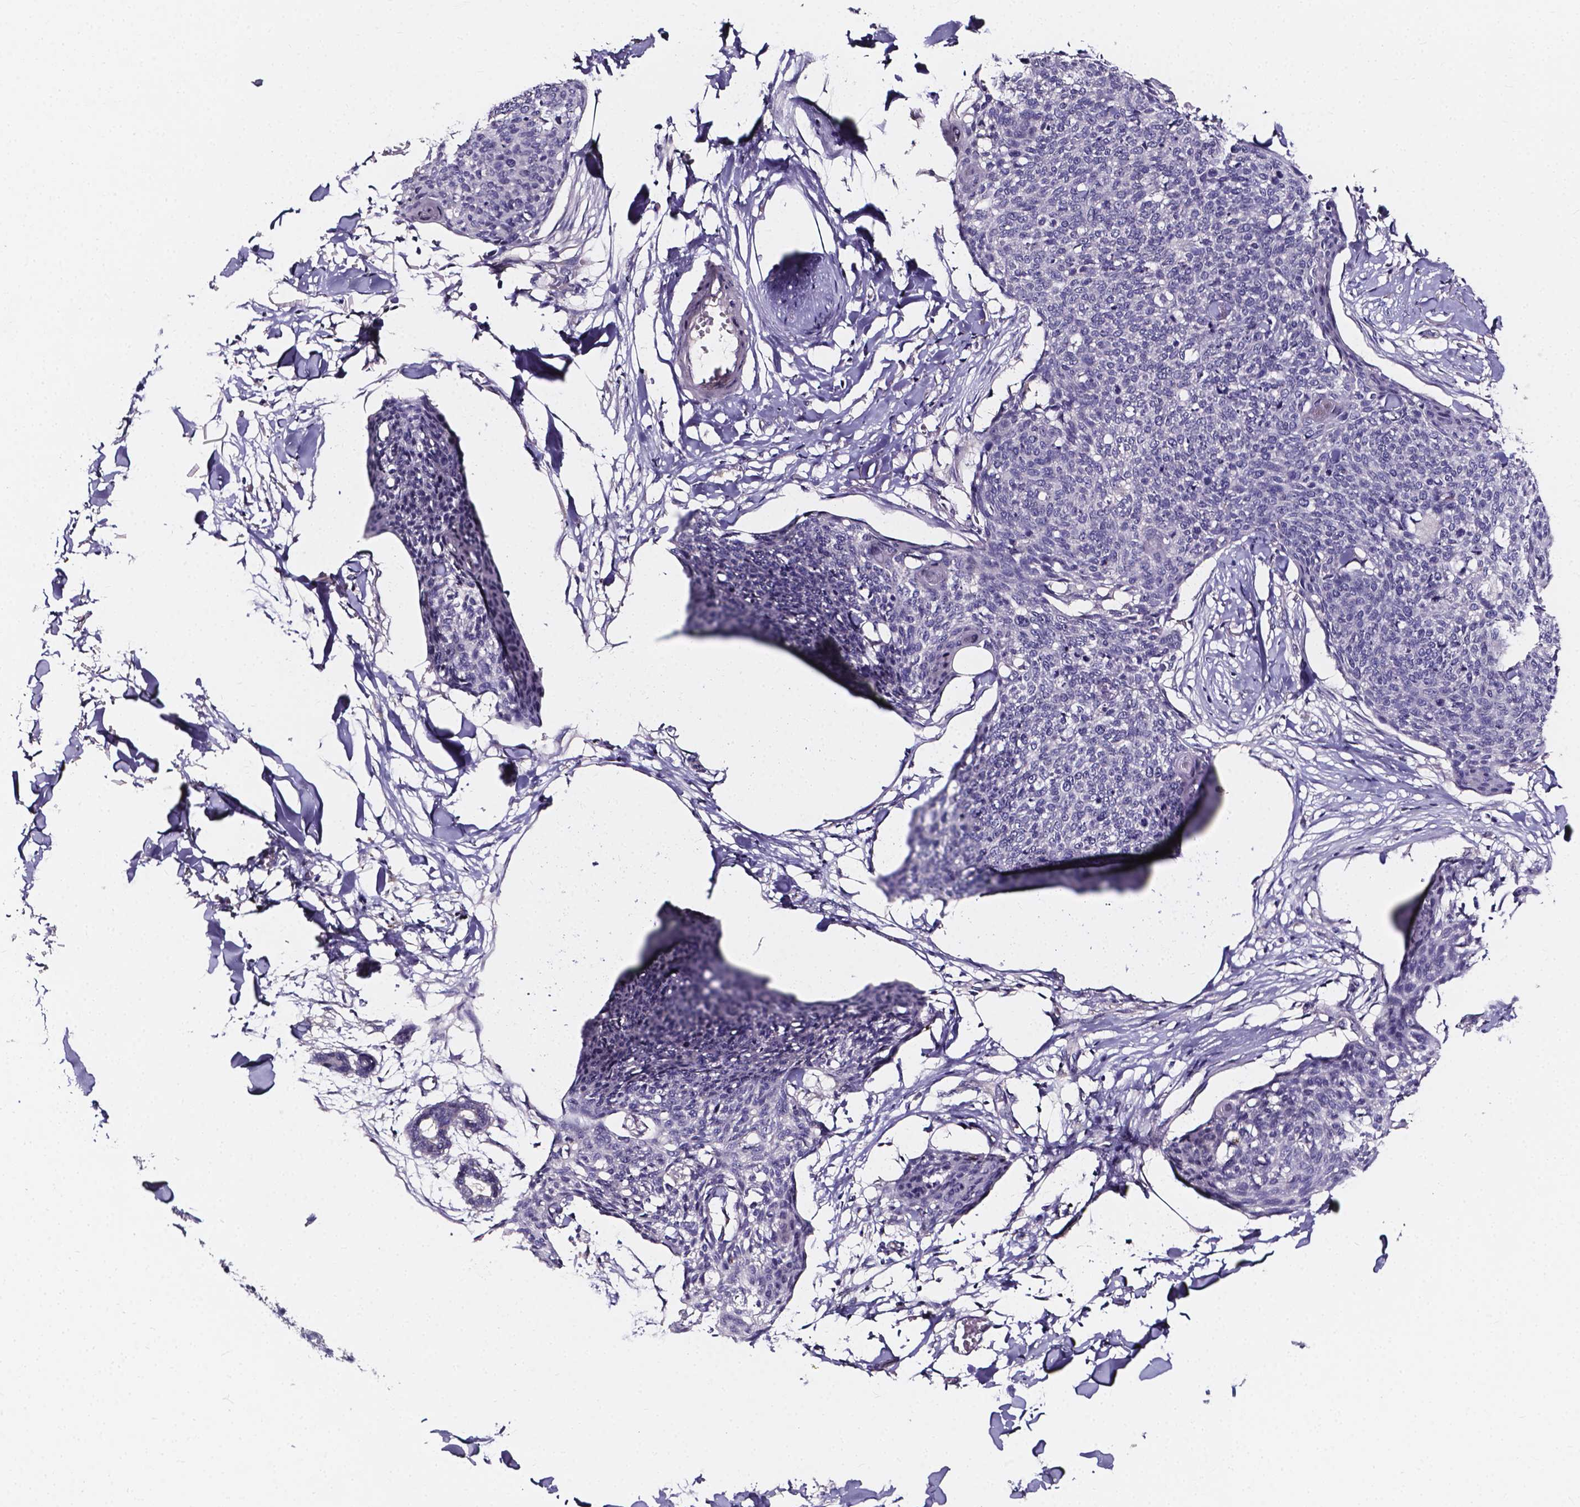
{"staining": {"intensity": "negative", "quantity": "none", "location": "none"}, "tissue": "skin cancer", "cell_type": "Tumor cells", "image_type": "cancer", "snomed": [{"axis": "morphology", "description": "Squamous cell carcinoma, NOS"}, {"axis": "topography", "description": "Skin"}, {"axis": "topography", "description": "Vulva"}], "caption": "Tumor cells are negative for brown protein staining in skin cancer (squamous cell carcinoma).", "gene": "SPOCD1", "patient": {"sex": "female", "age": 75}}